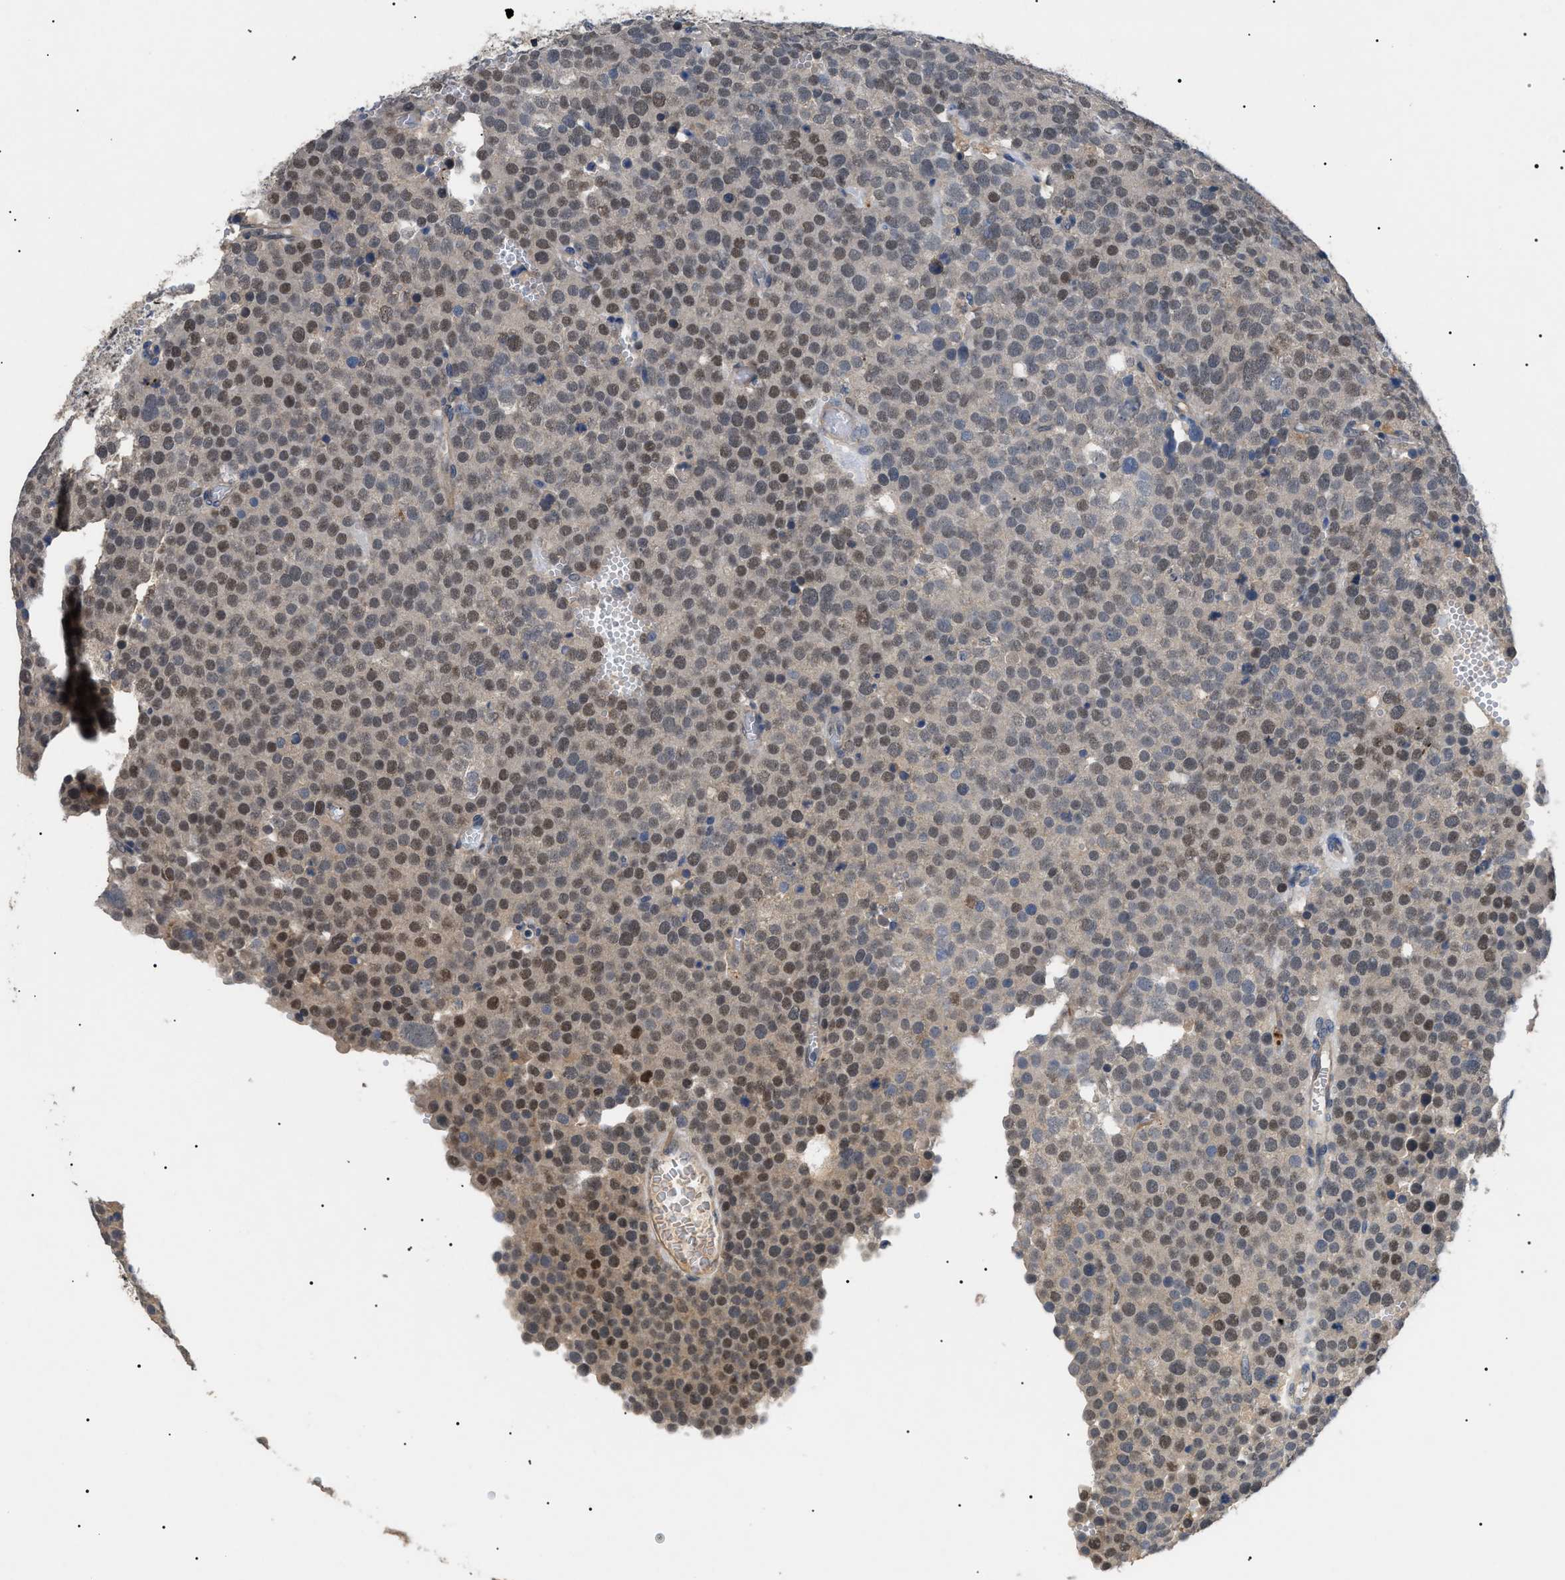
{"staining": {"intensity": "weak", "quantity": ">75%", "location": "nuclear"}, "tissue": "testis cancer", "cell_type": "Tumor cells", "image_type": "cancer", "snomed": [{"axis": "morphology", "description": "Normal tissue, NOS"}, {"axis": "morphology", "description": "Seminoma, NOS"}, {"axis": "topography", "description": "Testis"}], "caption": "Human testis cancer stained for a protein (brown) displays weak nuclear positive staining in approximately >75% of tumor cells.", "gene": "CRCP", "patient": {"sex": "male", "age": 71}}